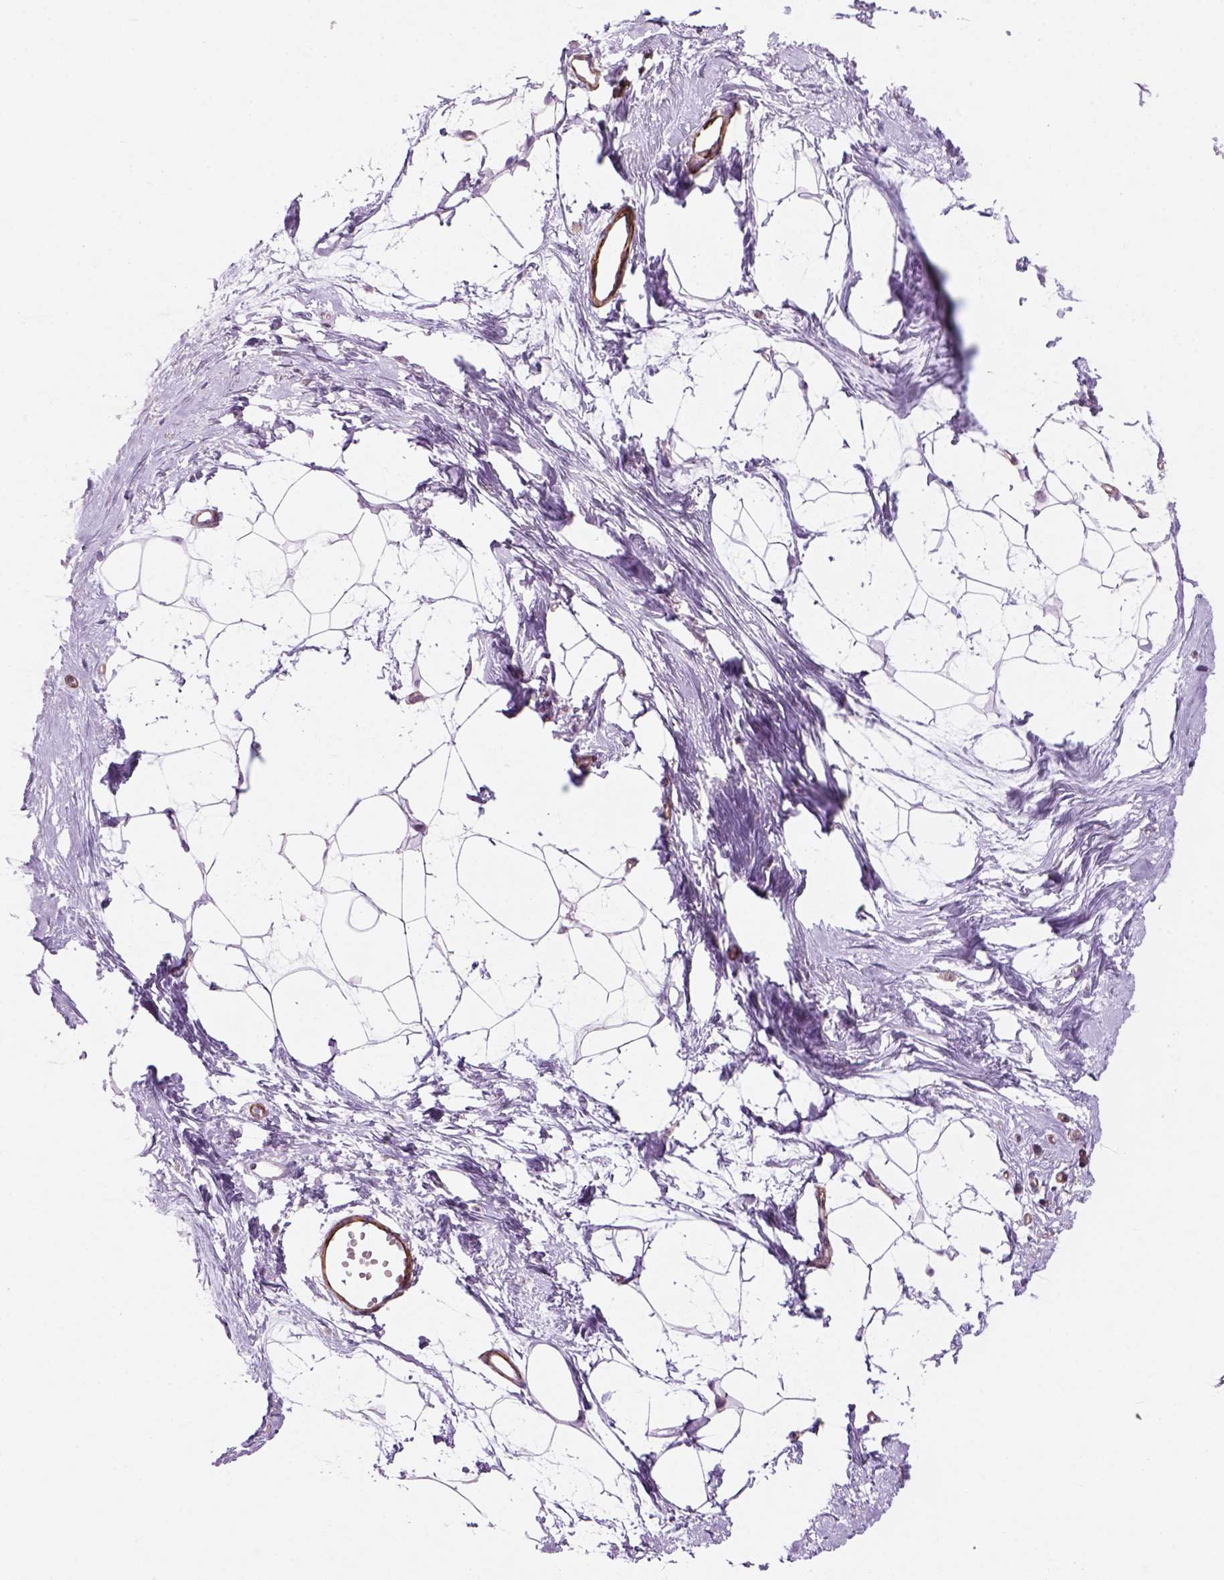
{"staining": {"intensity": "negative", "quantity": "none", "location": "none"}, "tissue": "breast", "cell_type": "Adipocytes", "image_type": "normal", "snomed": [{"axis": "morphology", "description": "Normal tissue, NOS"}, {"axis": "topography", "description": "Breast"}], "caption": "Human breast stained for a protein using IHC shows no staining in adipocytes.", "gene": "RRS1", "patient": {"sex": "female", "age": 45}}